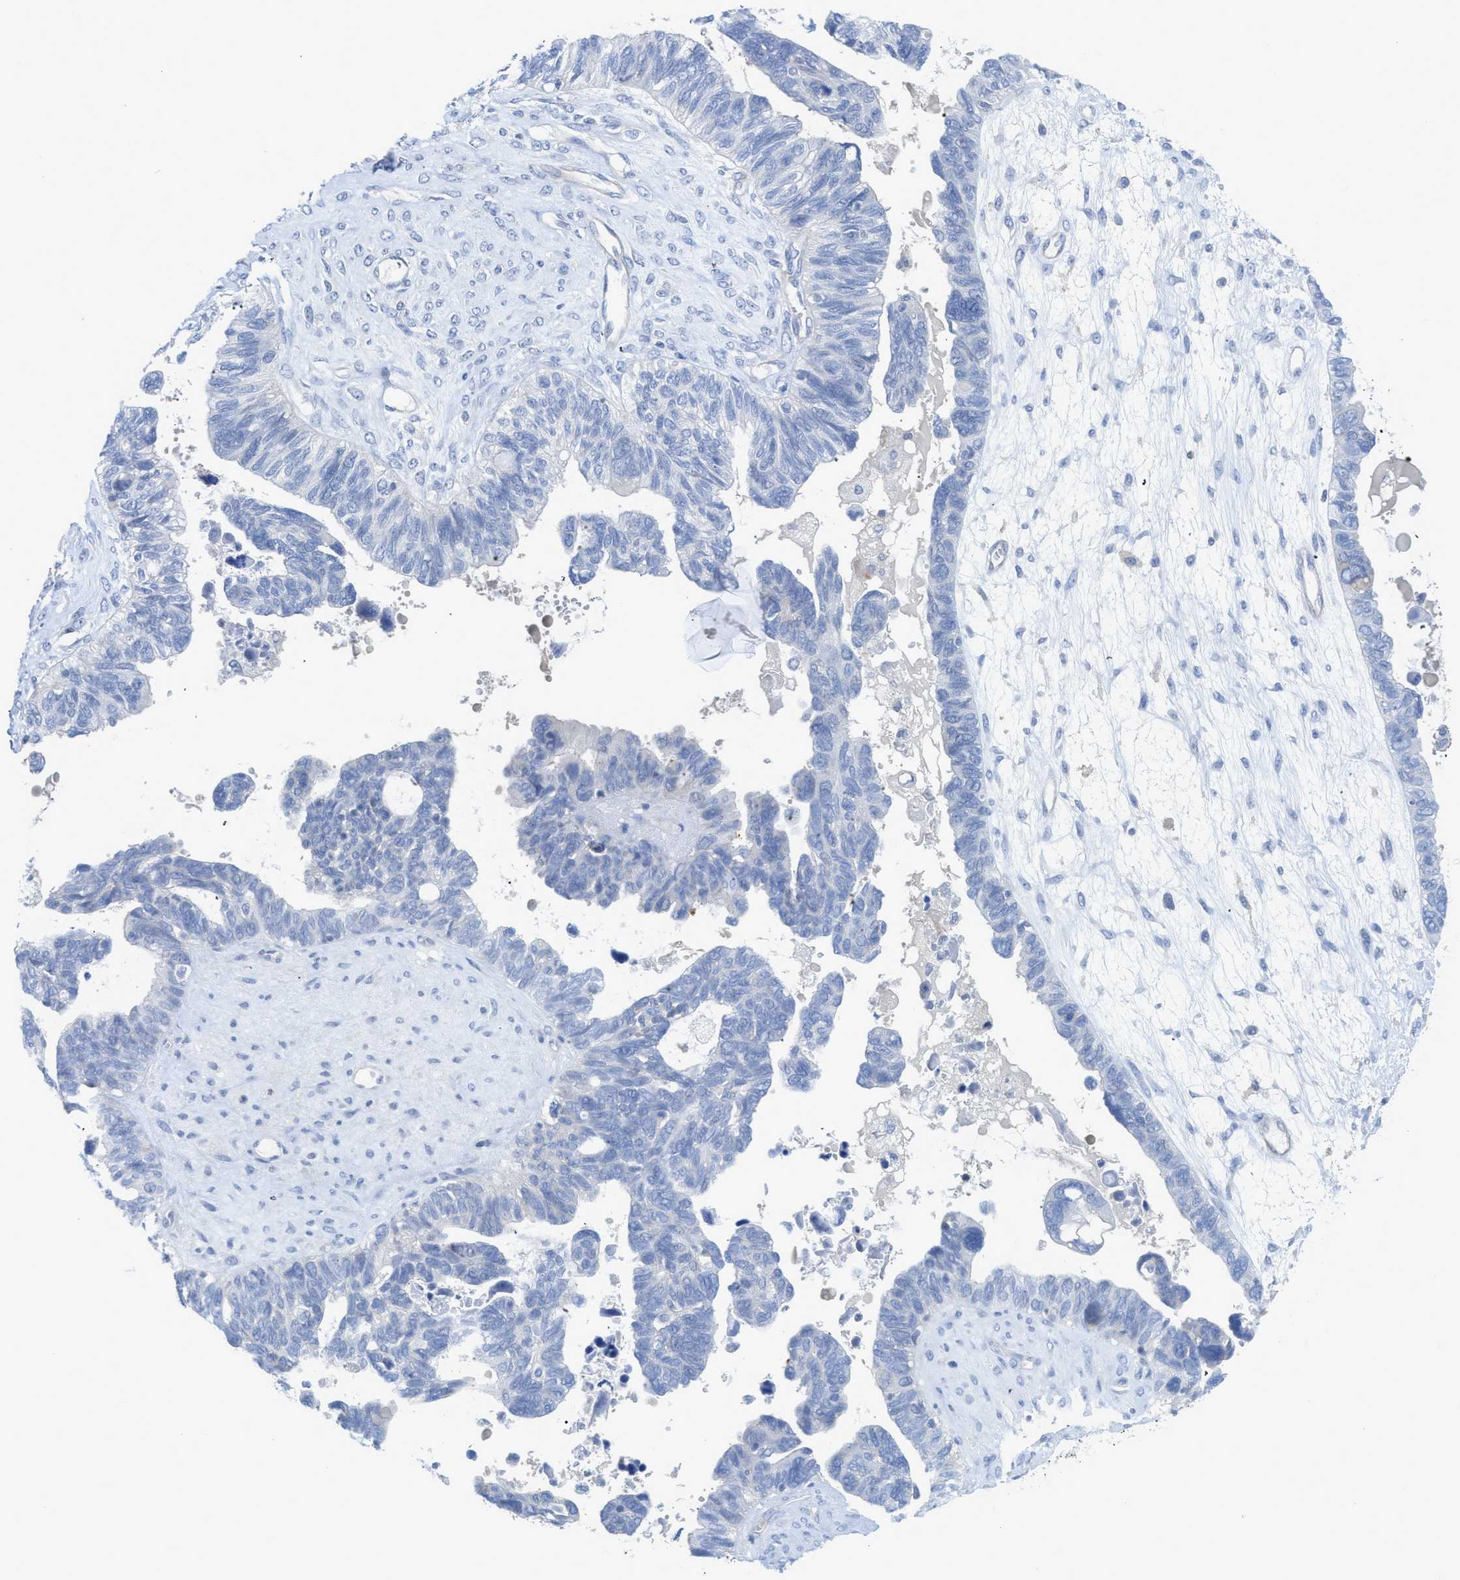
{"staining": {"intensity": "negative", "quantity": "none", "location": "none"}, "tissue": "ovarian cancer", "cell_type": "Tumor cells", "image_type": "cancer", "snomed": [{"axis": "morphology", "description": "Cystadenocarcinoma, serous, NOS"}, {"axis": "topography", "description": "Ovary"}], "caption": "Ovarian cancer was stained to show a protein in brown. There is no significant expression in tumor cells.", "gene": "MYL3", "patient": {"sex": "female", "age": 79}}